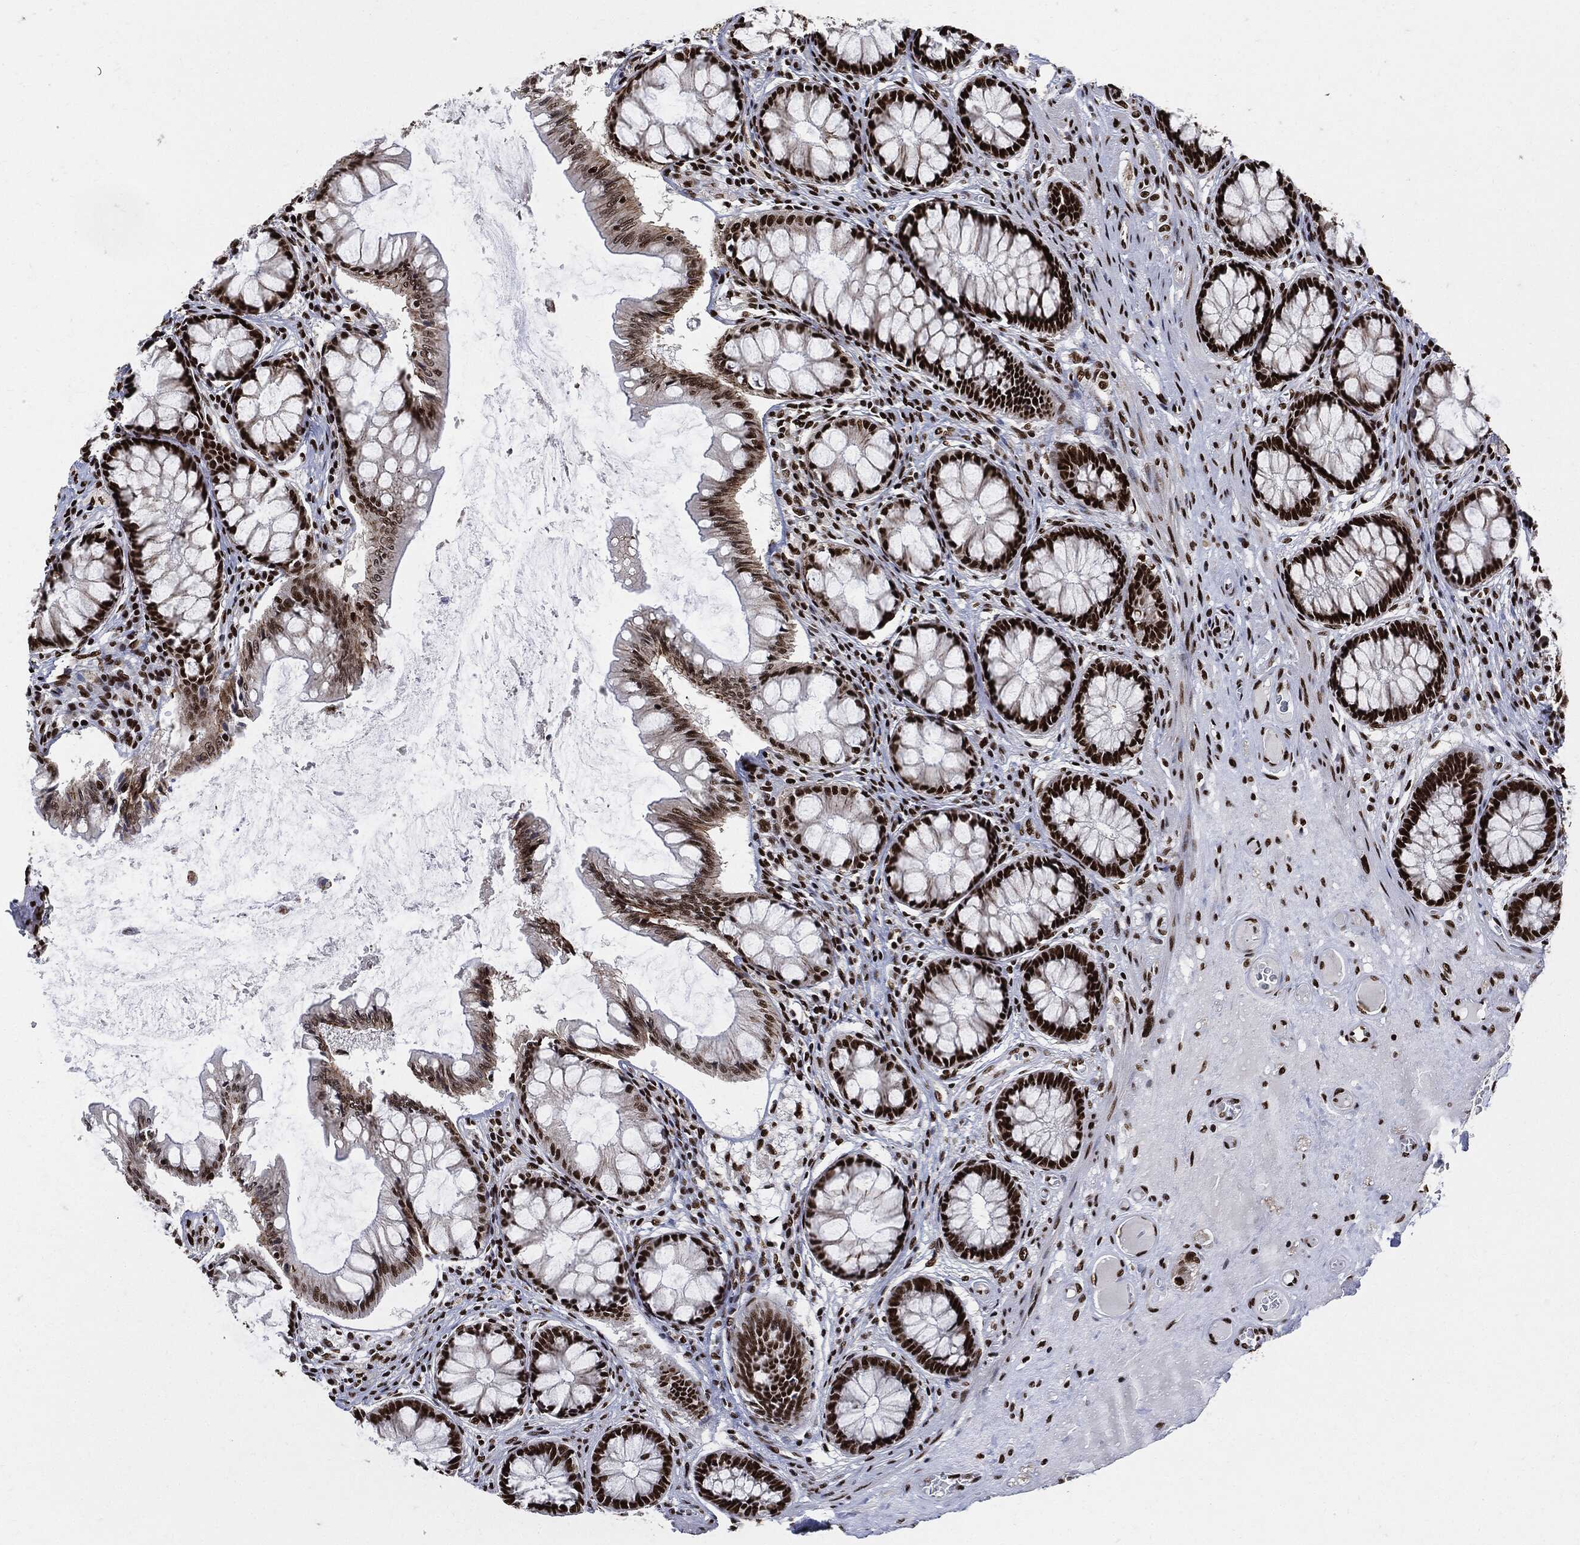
{"staining": {"intensity": "strong", "quantity": ">75%", "location": "nuclear"}, "tissue": "colon", "cell_type": "Endothelial cells", "image_type": "normal", "snomed": [{"axis": "morphology", "description": "Normal tissue, NOS"}, {"axis": "topography", "description": "Colon"}], "caption": "Immunohistochemical staining of normal colon shows strong nuclear protein positivity in approximately >75% of endothelial cells.", "gene": "RECQL", "patient": {"sex": "female", "age": 65}}